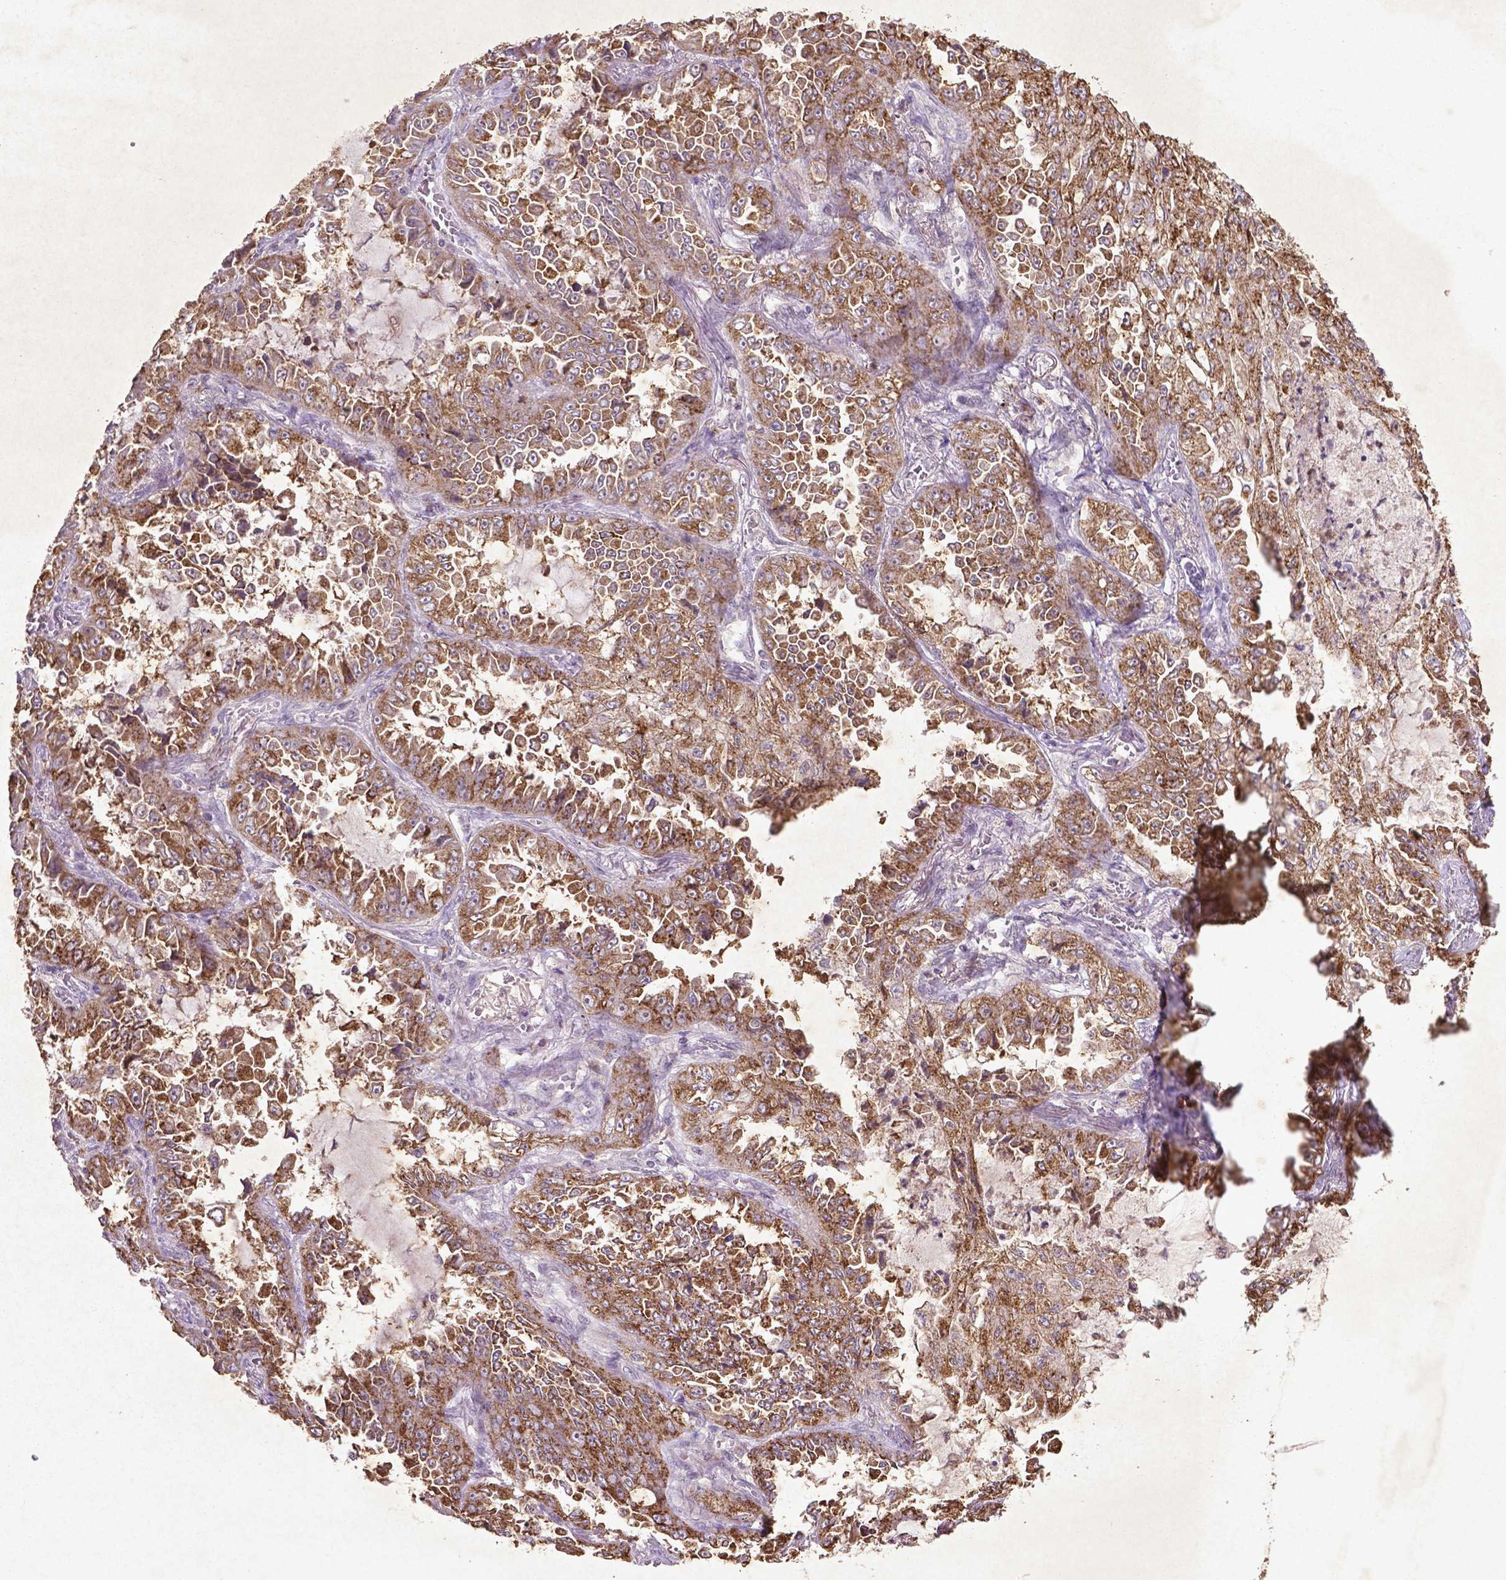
{"staining": {"intensity": "moderate", "quantity": ">75%", "location": "cytoplasmic/membranous"}, "tissue": "lung cancer", "cell_type": "Tumor cells", "image_type": "cancer", "snomed": [{"axis": "morphology", "description": "Adenocarcinoma, NOS"}, {"axis": "topography", "description": "Lung"}], "caption": "Immunohistochemical staining of human lung adenocarcinoma shows moderate cytoplasmic/membranous protein positivity in approximately >75% of tumor cells.", "gene": "MTOR", "patient": {"sex": "female", "age": 52}}